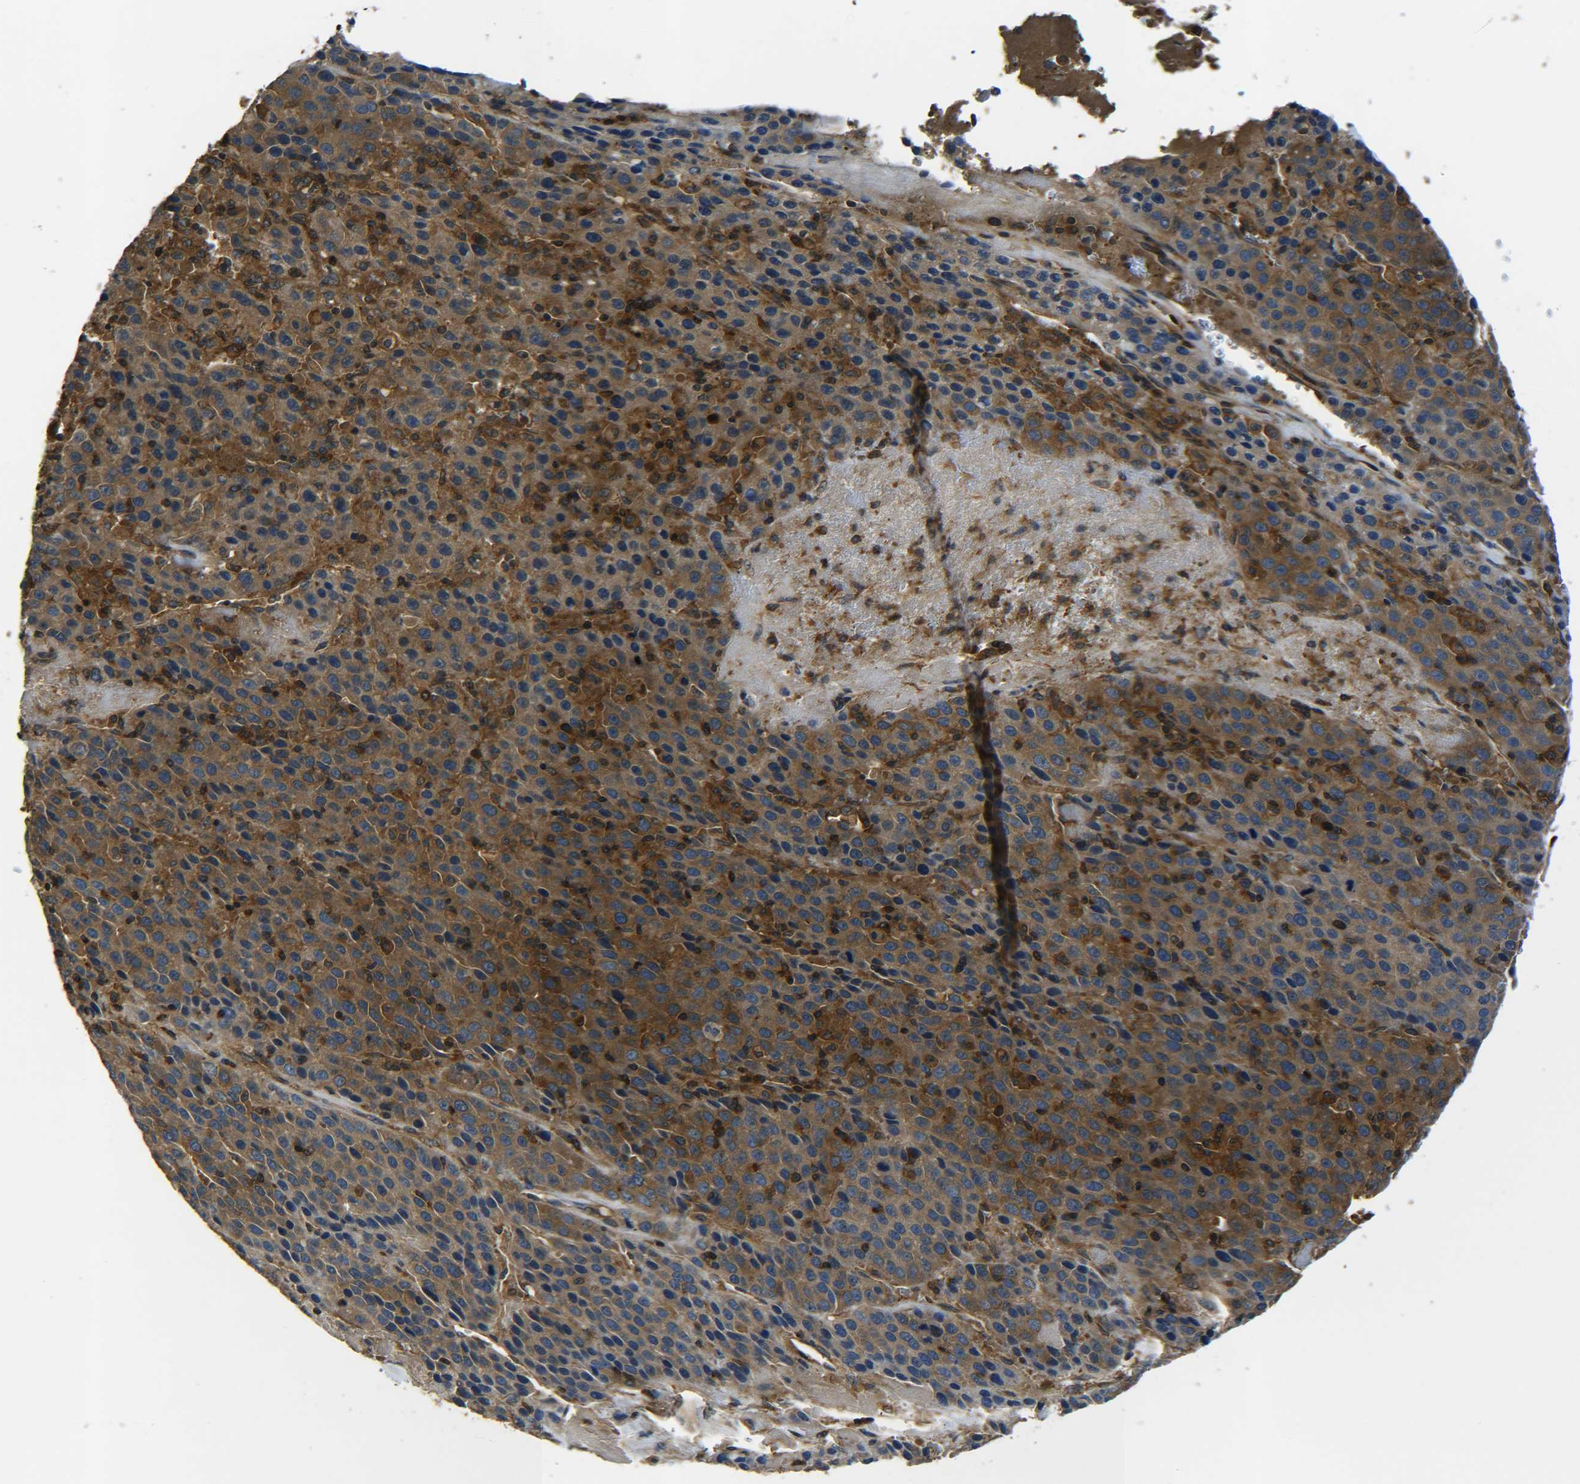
{"staining": {"intensity": "moderate", "quantity": ">75%", "location": "cytoplasmic/membranous"}, "tissue": "liver cancer", "cell_type": "Tumor cells", "image_type": "cancer", "snomed": [{"axis": "morphology", "description": "Carcinoma, Hepatocellular, NOS"}, {"axis": "topography", "description": "Liver"}], "caption": "Liver hepatocellular carcinoma stained with a protein marker reveals moderate staining in tumor cells.", "gene": "PREB", "patient": {"sex": "female", "age": 53}}